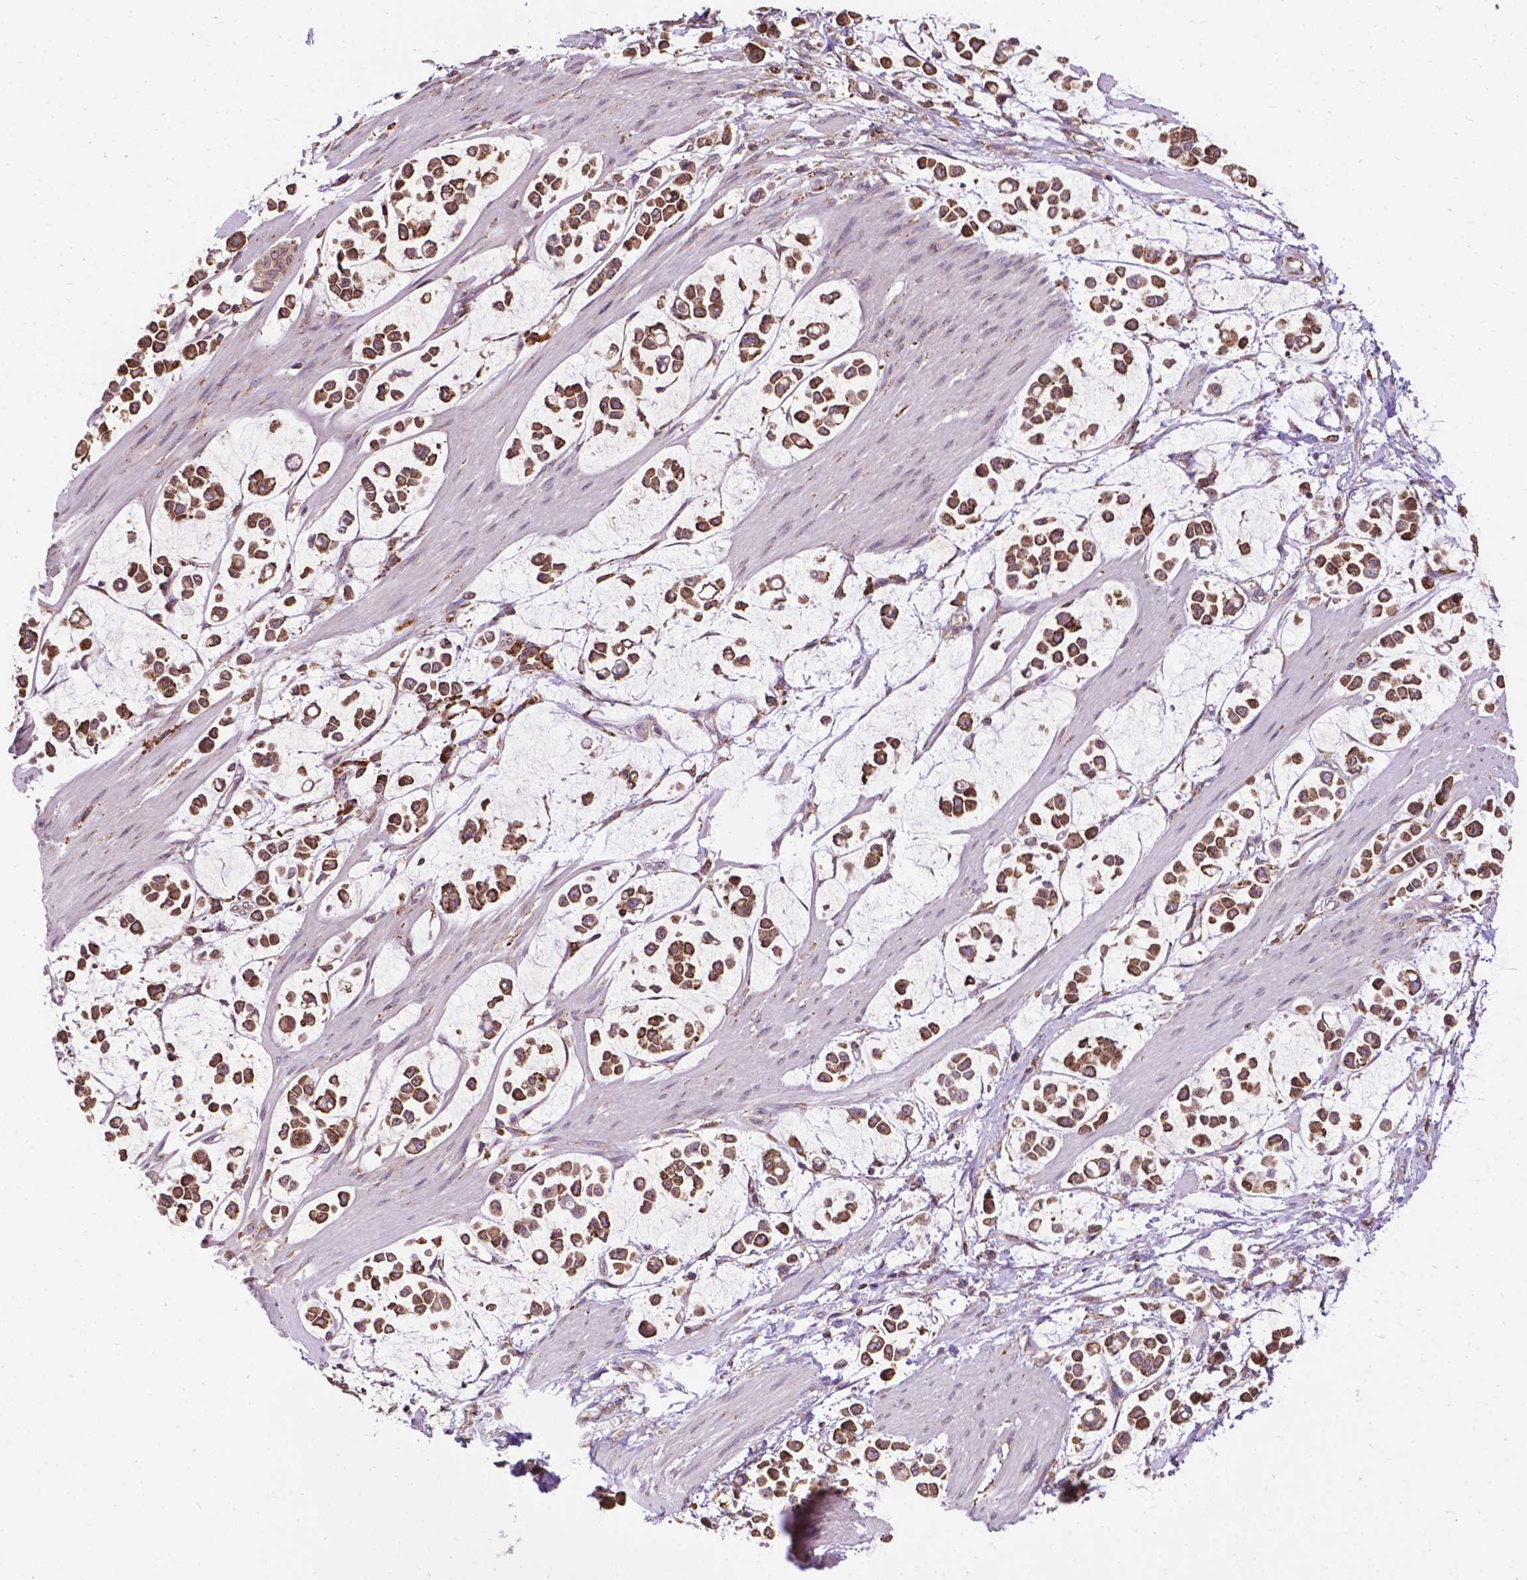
{"staining": {"intensity": "moderate", "quantity": ">75%", "location": "cytoplasmic/membranous"}, "tissue": "stomach cancer", "cell_type": "Tumor cells", "image_type": "cancer", "snomed": [{"axis": "morphology", "description": "Adenocarcinoma, NOS"}, {"axis": "topography", "description": "Stomach"}], "caption": "The immunohistochemical stain labels moderate cytoplasmic/membranous positivity in tumor cells of stomach adenocarcinoma tissue. (IHC, brightfield microscopy, high magnification).", "gene": "GANAB", "patient": {"sex": "male", "age": 82}}